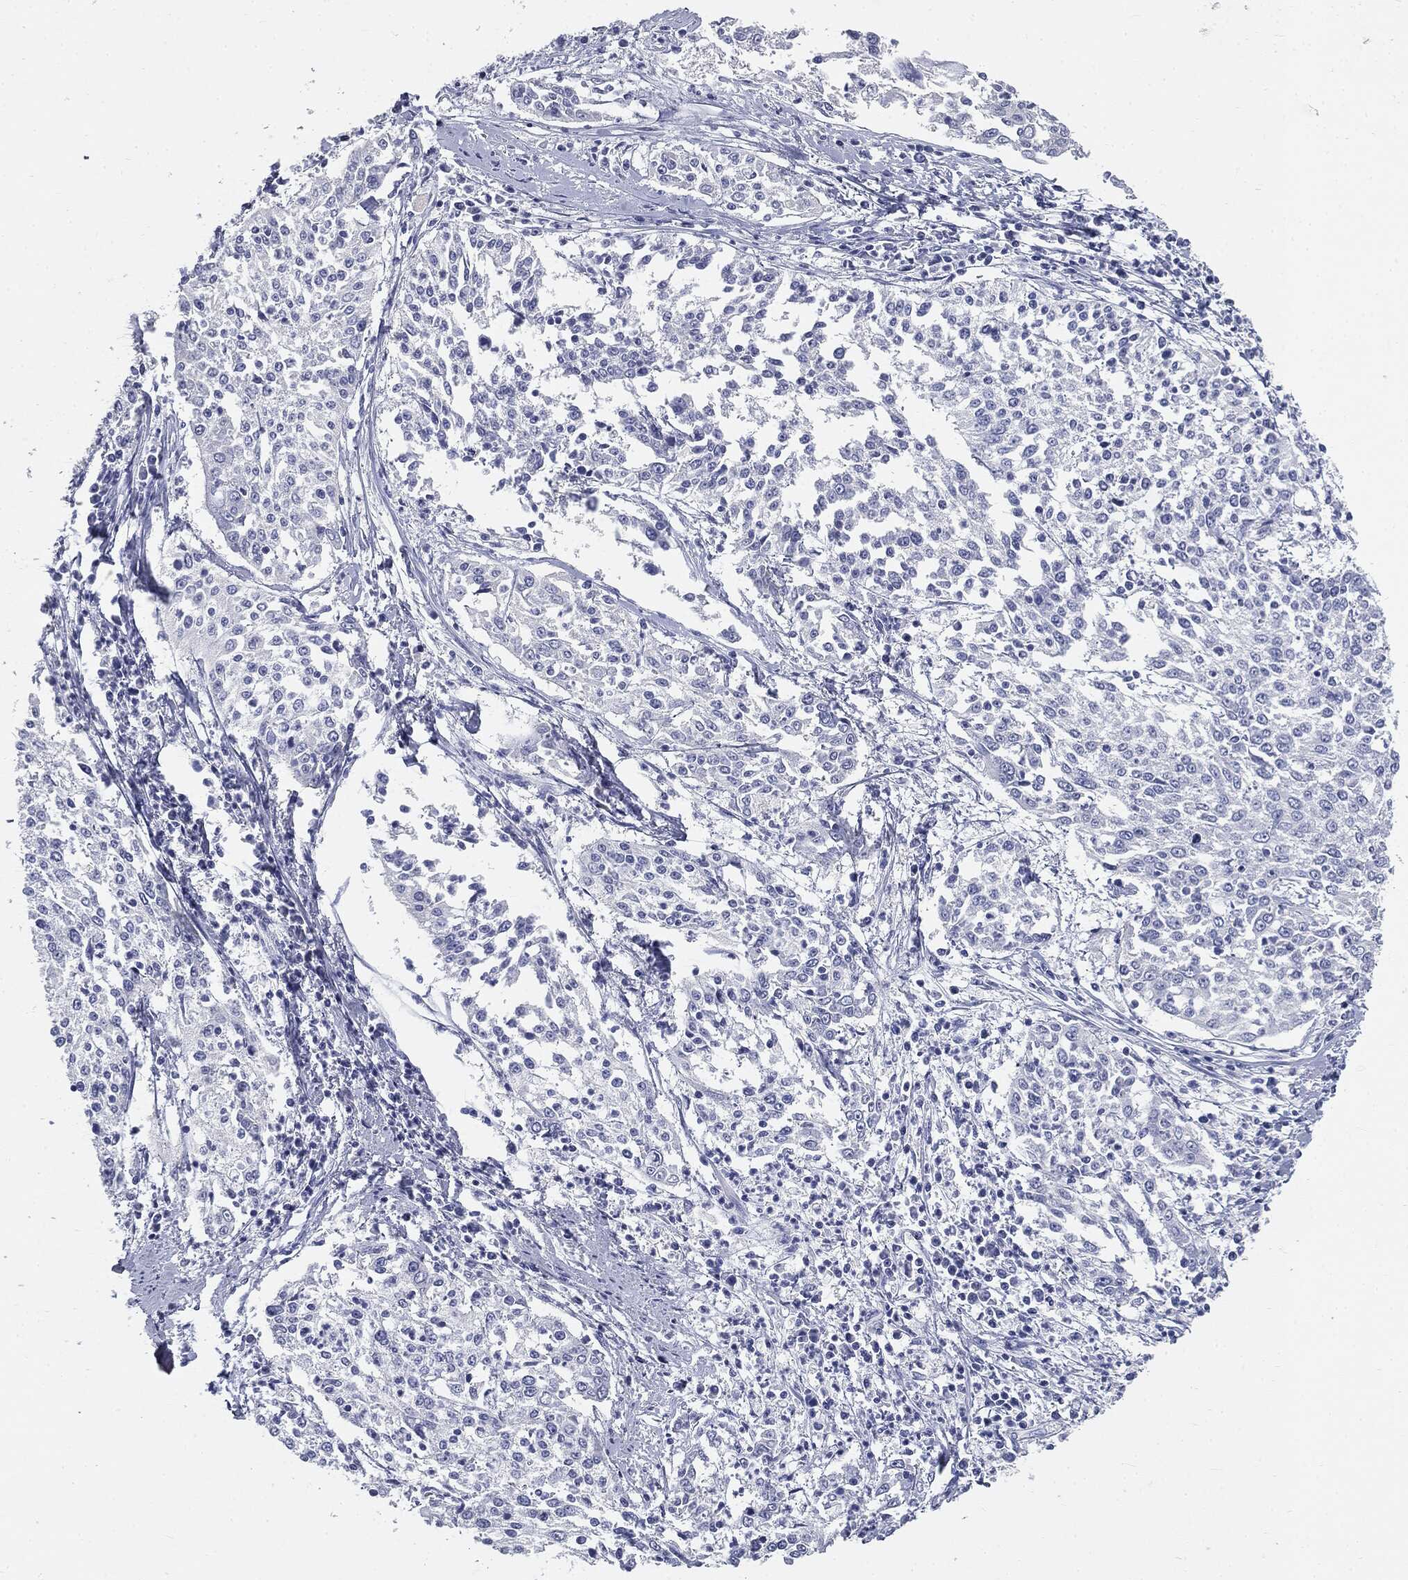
{"staining": {"intensity": "negative", "quantity": "none", "location": "none"}, "tissue": "cervical cancer", "cell_type": "Tumor cells", "image_type": "cancer", "snomed": [{"axis": "morphology", "description": "Squamous cell carcinoma, NOS"}, {"axis": "topography", "description": "Cervix"}], "caption": "IHC of human cervical squamous cell carcinoma demonstrates no expression in tumor cells.", "gene": "CUZD1", "patient": {"sex": "female", "age": 41}}